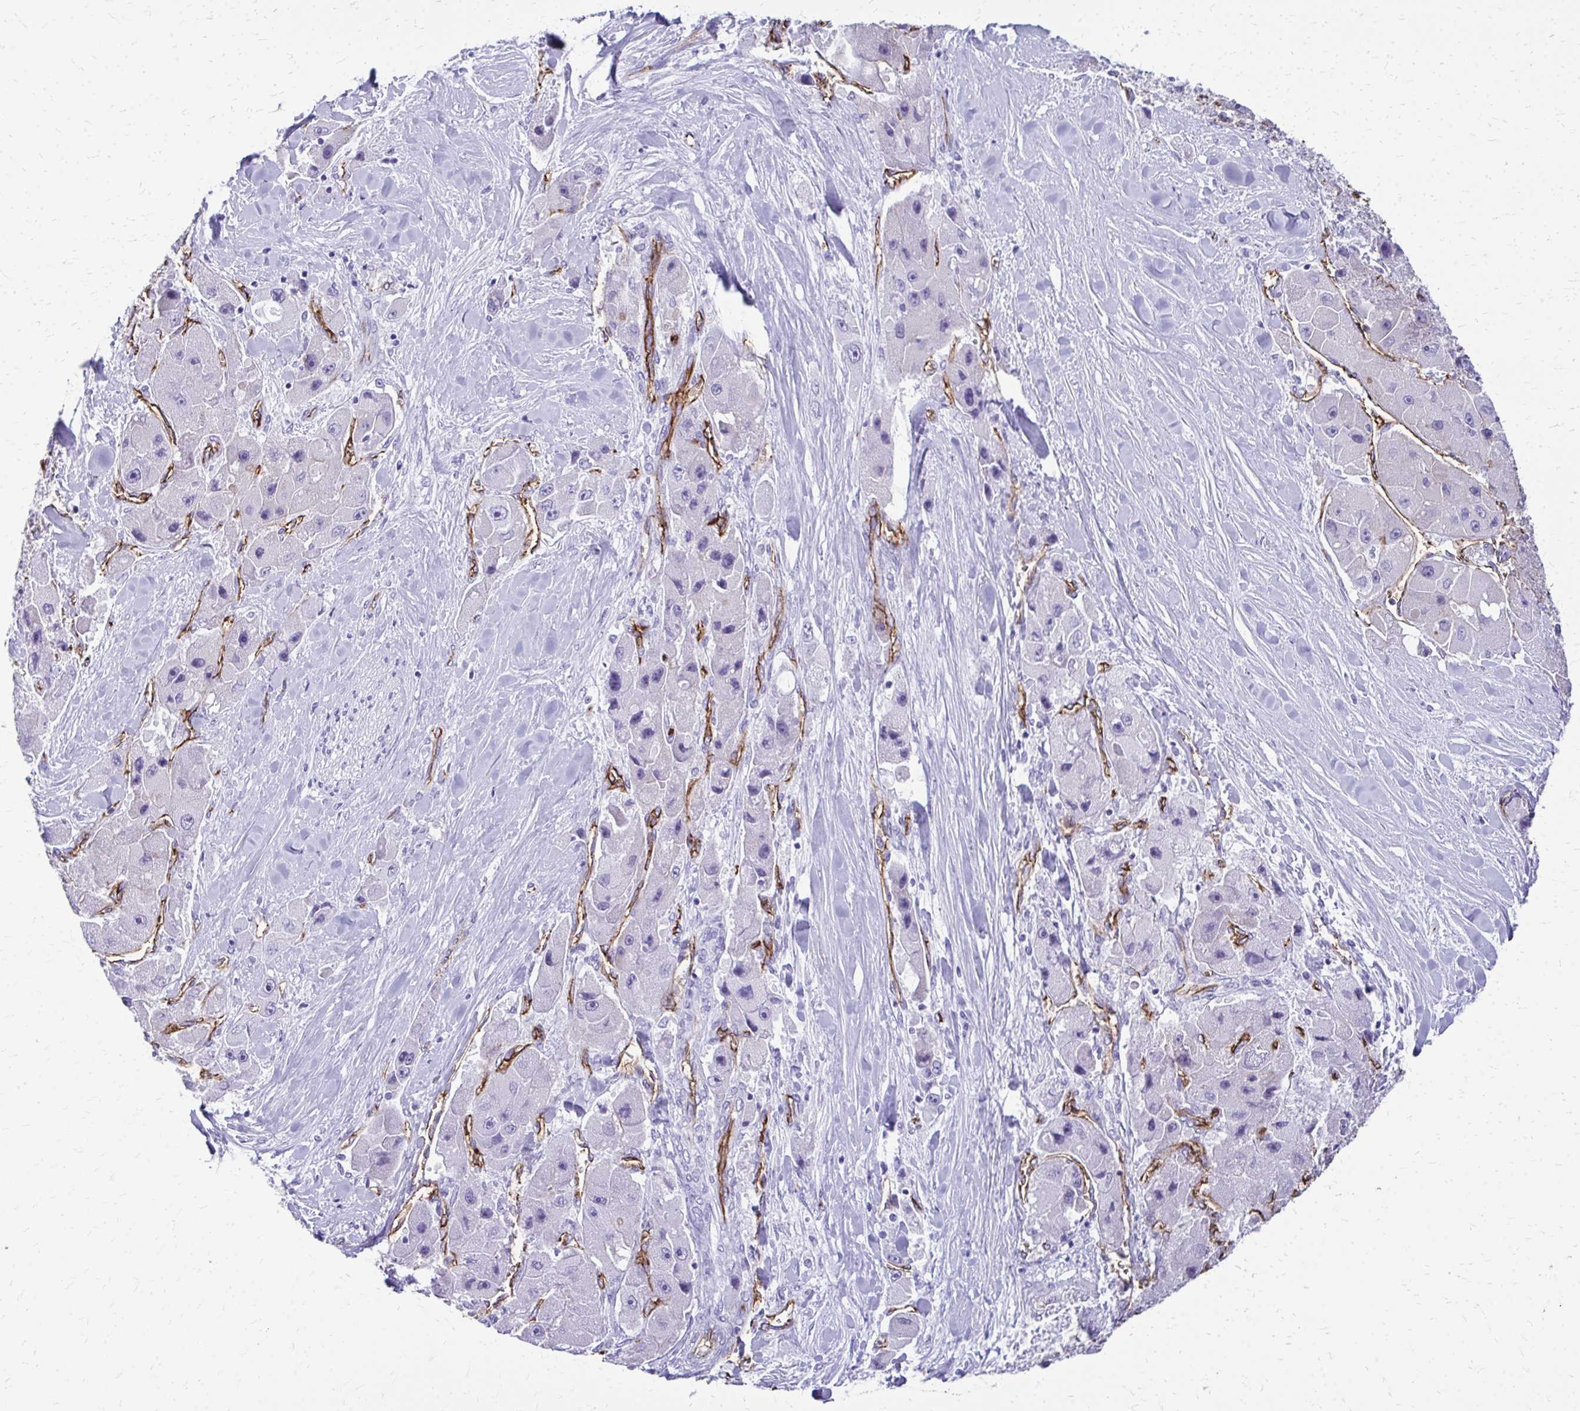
{"staining": {"intensity": "negative", "quantity": "none", "location": "none"}, "tissue": "liver cancer", "cell_type": "Tumor cells", "image_type": "cancer", "snomed": [{"axis": "morphology", "description": "Carcinoma, Hepatocellular, NOS"}, {"axis": "topography", "description": "Liver"}], "caption": "This is a histopathology image of immunohistochemistry staining of liver hepatocellular carcinoma, which shows no staining in tumor cells.", "gene": "TPSG1", "patient": {"sex": "male", "age": 24}}